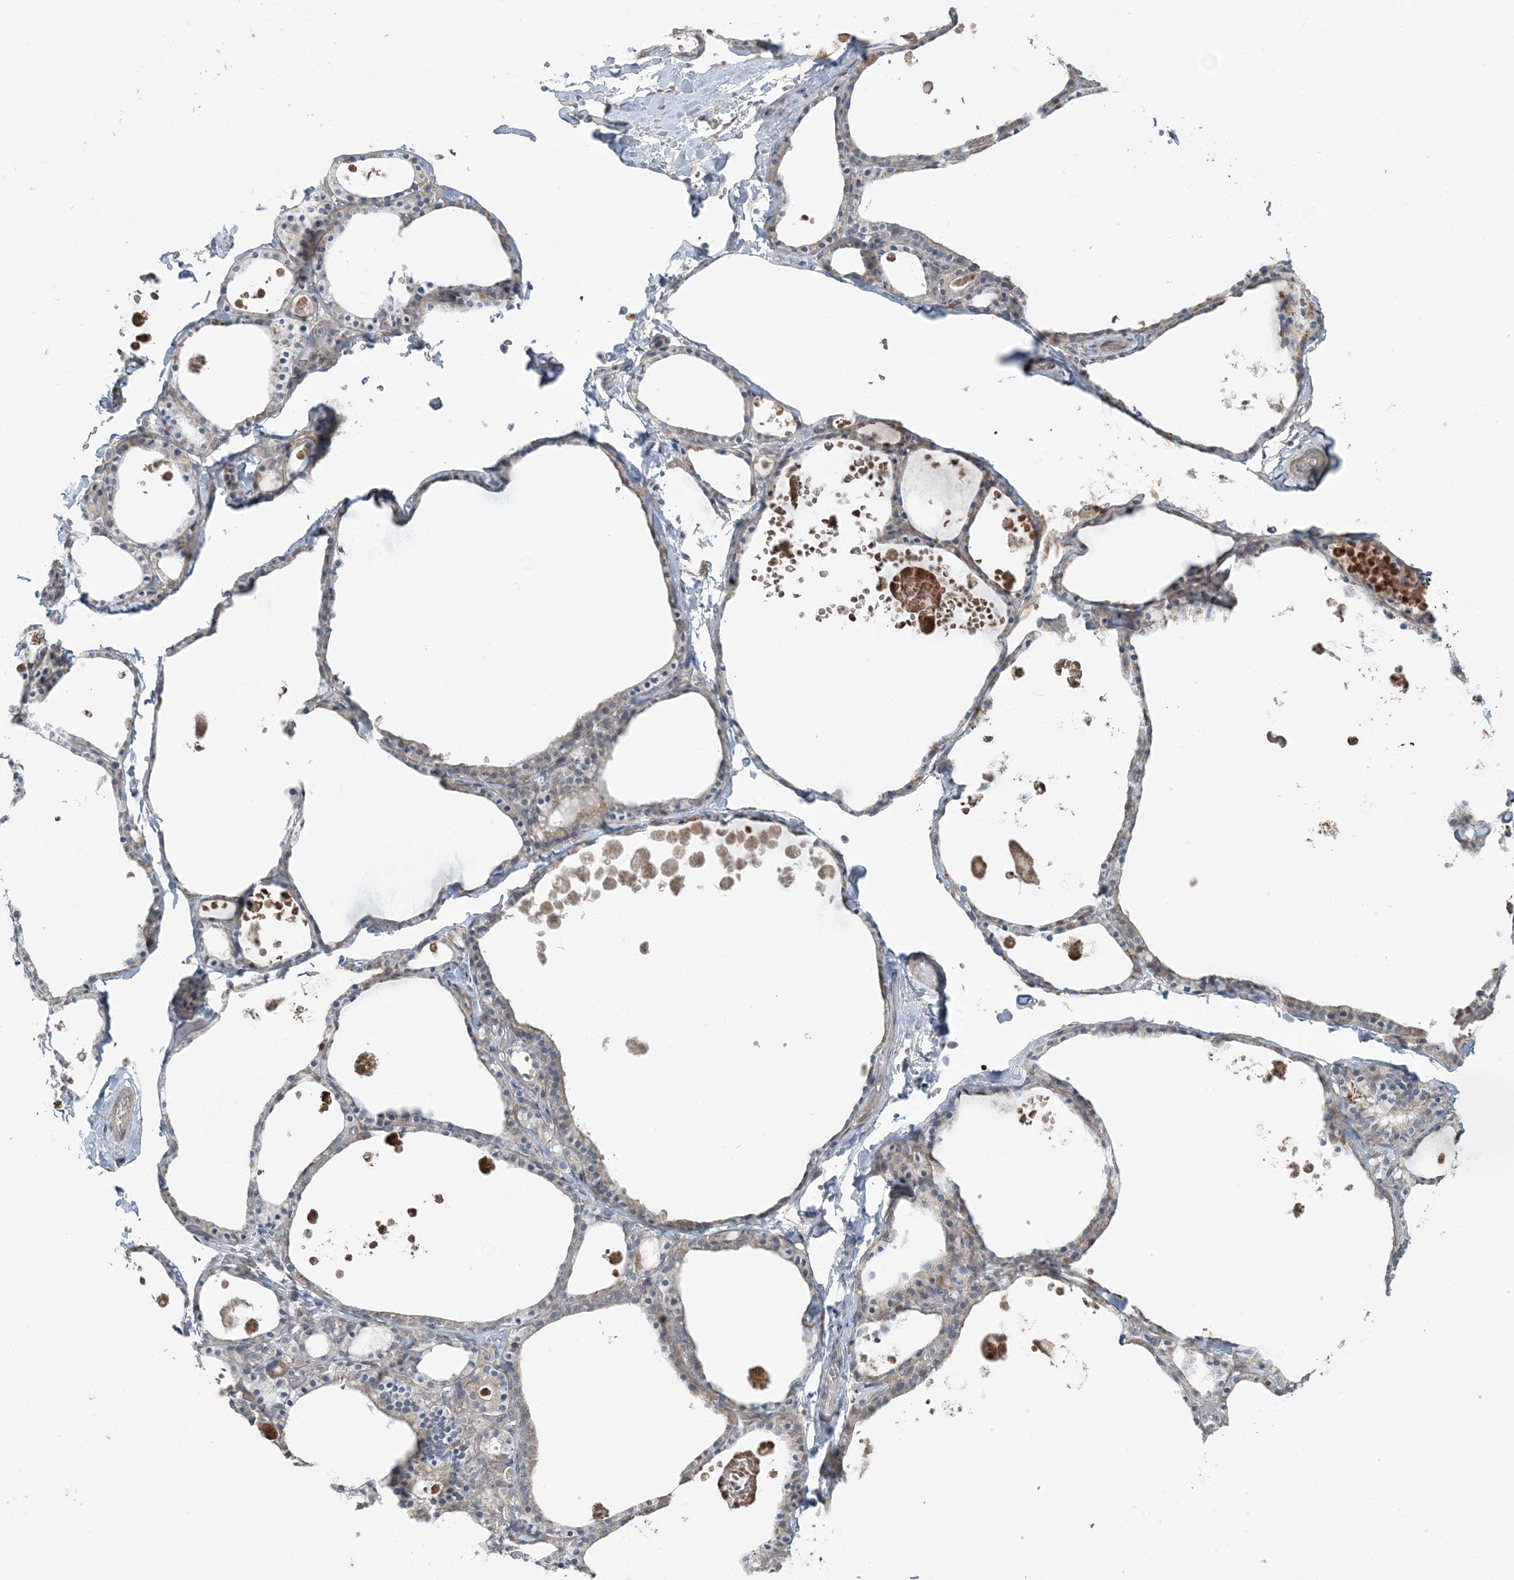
{"staining": {"intensity": "weak", "quantity": "<25%", "location": "cytoplasmic/membranous"}, "tissue": "thyroid gland", "cell_type": "Glandular cells", "image_type": "normal", "snomed": [{"axis": "morphology", "description": "Normal tissue, NOS"}, {"axis": "topography", "description": "Thyroid gland"}], "caption": "Immunohistochemistry (IHC) of unremarkable human thyroid gland shows no positivity in glandular cells.", "gene": "SLC4A10", "patient": {"sex": "male", "age": 56}}